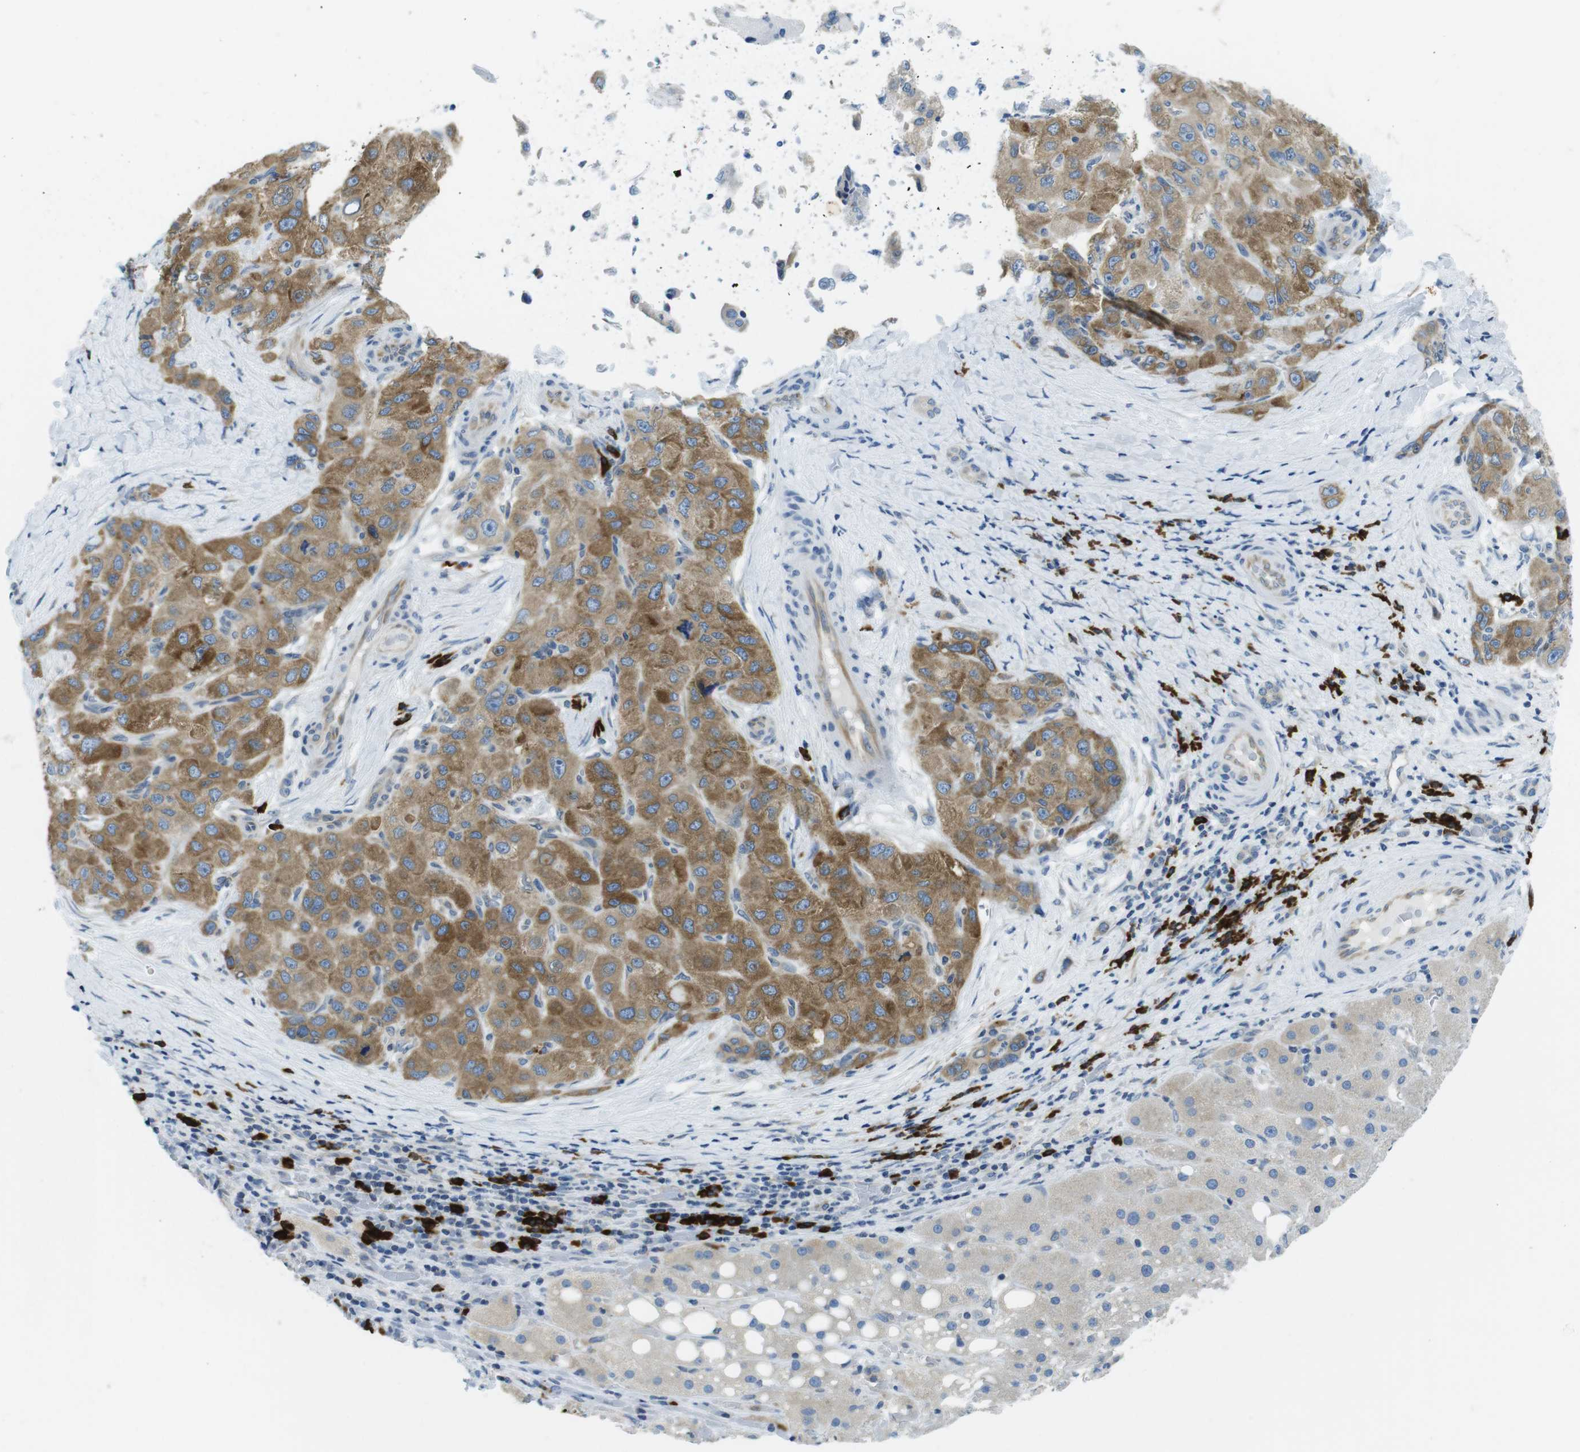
{"staining": {"intensity": "moderate", "quantity": ">75%", "location": "cytoplasmic/membranous"}, "tissue": "liver cancer", "cell_type": "Tumor cells", "image_type": "cancer", "snomed": [{"axis": "morphology", "description": "Carcinoma, Hepatocellular, NOS"}, {"axis": "topography", "description": "Liver"}], "caption": "Tumor cells demonstrate medium levels of moderate cytoplasmic/membranous expression in approximately >75% of cells in liver hepatocellular carcinoma.", "gene": "CLPTM1L", "patient": {"sex": "male", "age": 80}}